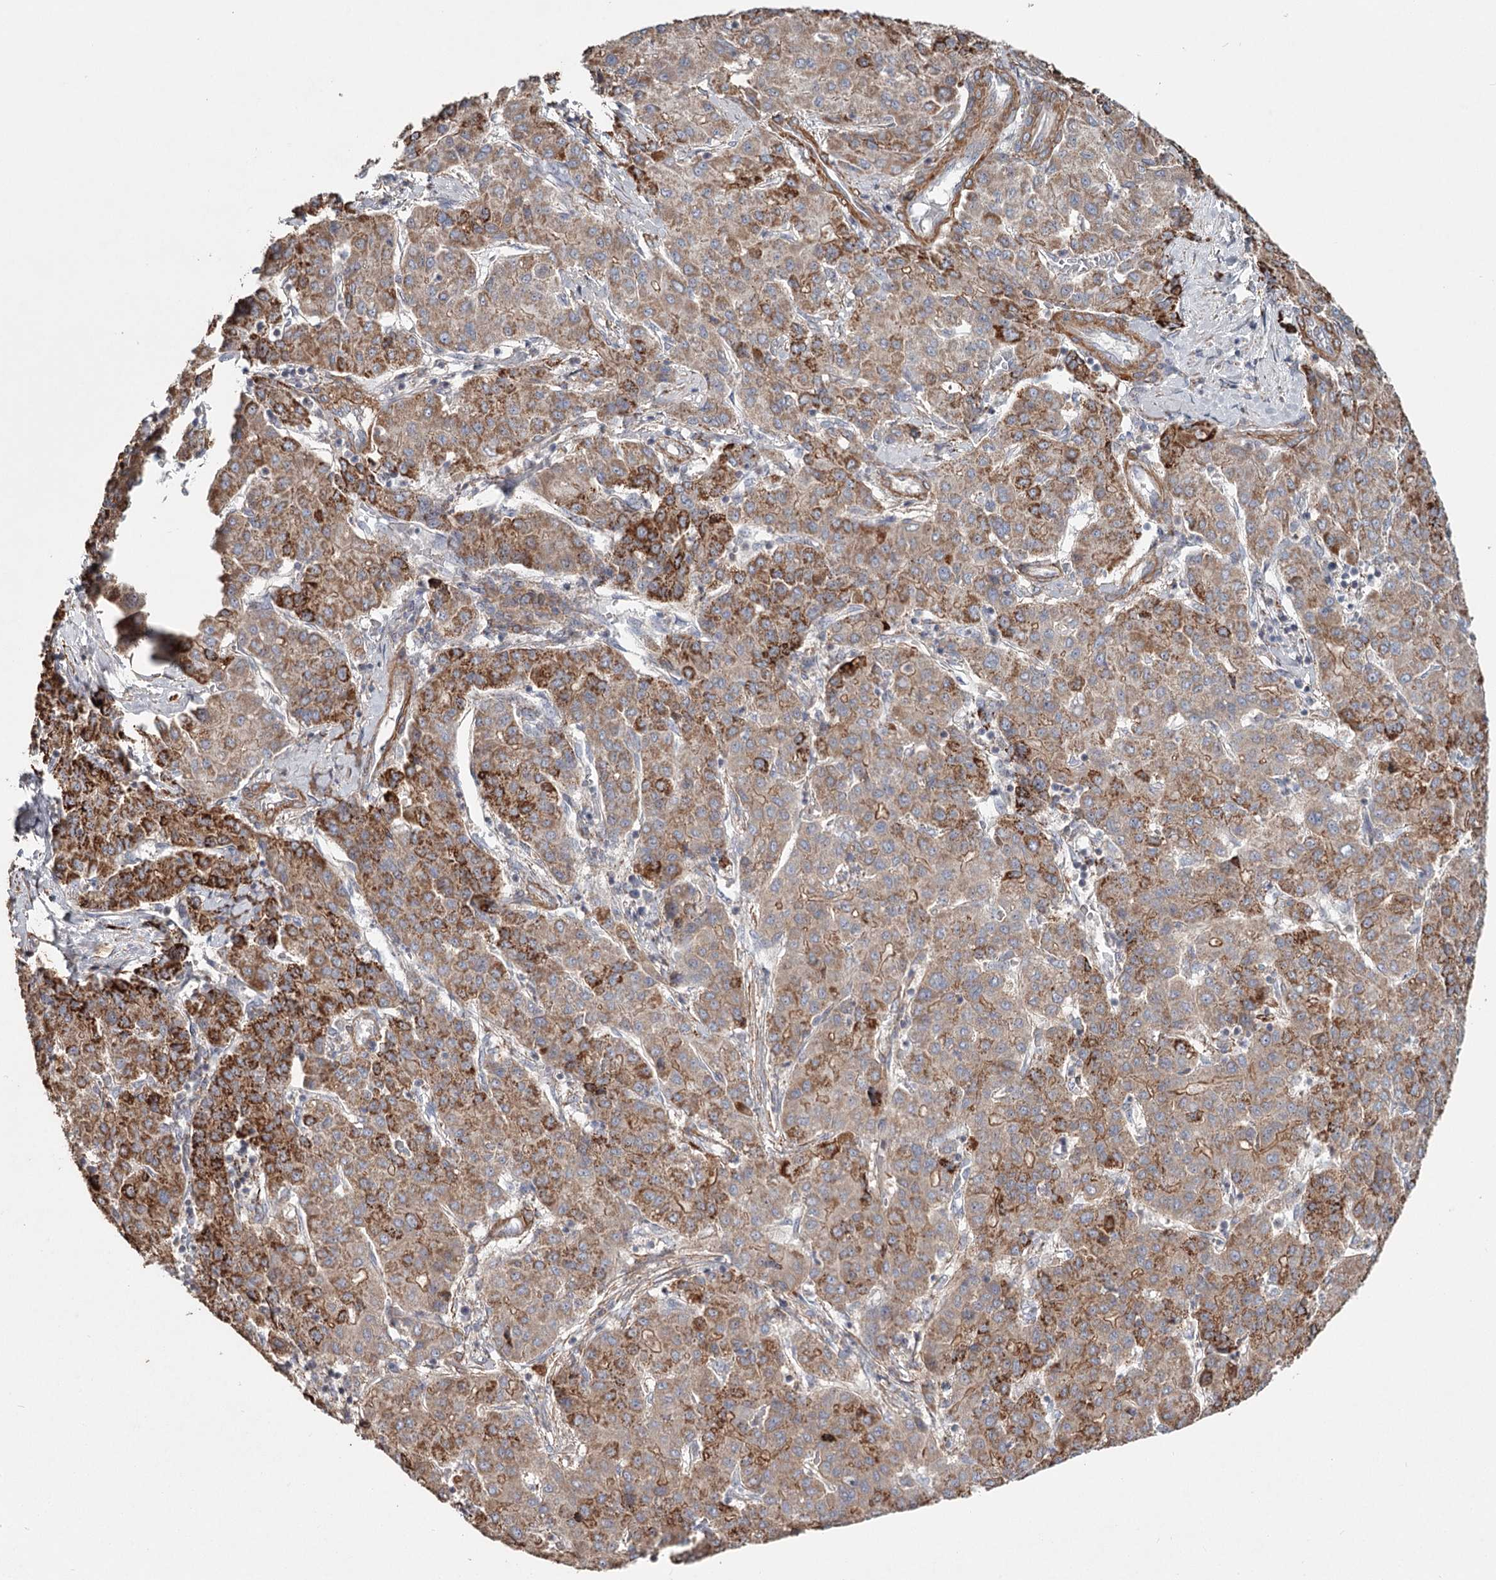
{"staining": {"intensity": "moderate", "quantity": ">75%", "location": "cytoplasmic/membranous"}, "tissue": "liver cancer", "cell_type": "Tumor cells", "image_type": "cancer", "snomed": [{"axis": "morphology", "description": "Carcinoma, Hepatocellular, NOS"}, {"axis": "topography", "description": "Liver"}], "caption": "Moderate cytoplasmic/membranous staining for a protein is present in approximately >75% of tumor cells of hepatocellular carcinoma (liver) using IHC.", "gene": "DHRS9", "patient": {"sex": "male", "age": 65}}